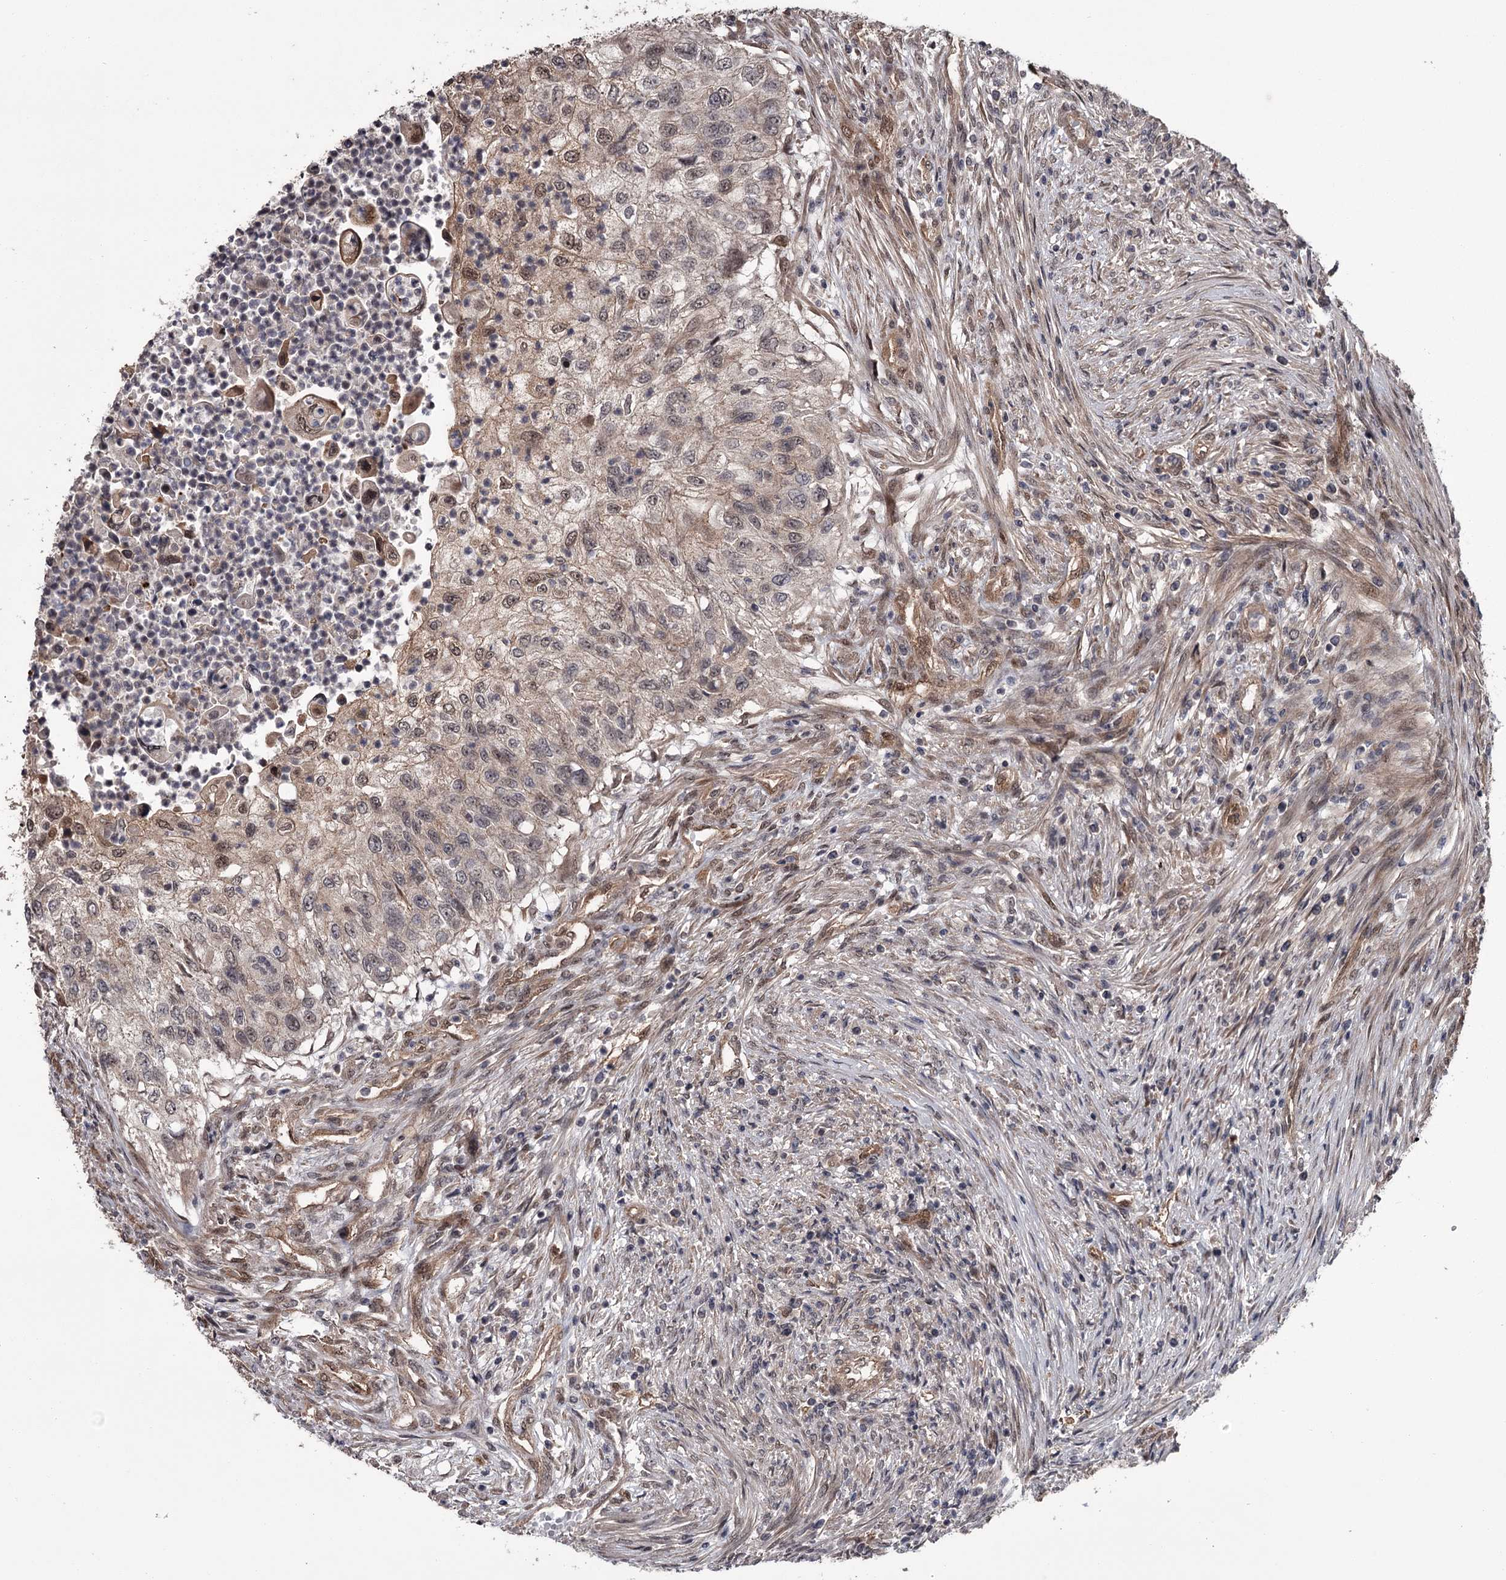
{"staining": {"intensity": "moderate", "quantity": "25%-75%", "location": "cytoplasmic/membranous,nuclear"}, "tissue": "urothelial cancer", "cell_type": "Tumor cells", "image_type": "cancer", "snomed": [{"axis": "morphology", "description": "Urothelial carcinoma, High grade"}, {"axis": "topography", "description": "Urinary bladder"}], "caption": "This image demonstrates urothelial cancer stained with immunohistochemistry (IHC) to label a protein in brown. The cytoplasmic/membranous and nuclear of tumor cells show moderate positivity for the protein. Nuclei are counter-stained blue.", "gene": "CDC42EP2", "patient": {"sex": "female", "age": 60}}